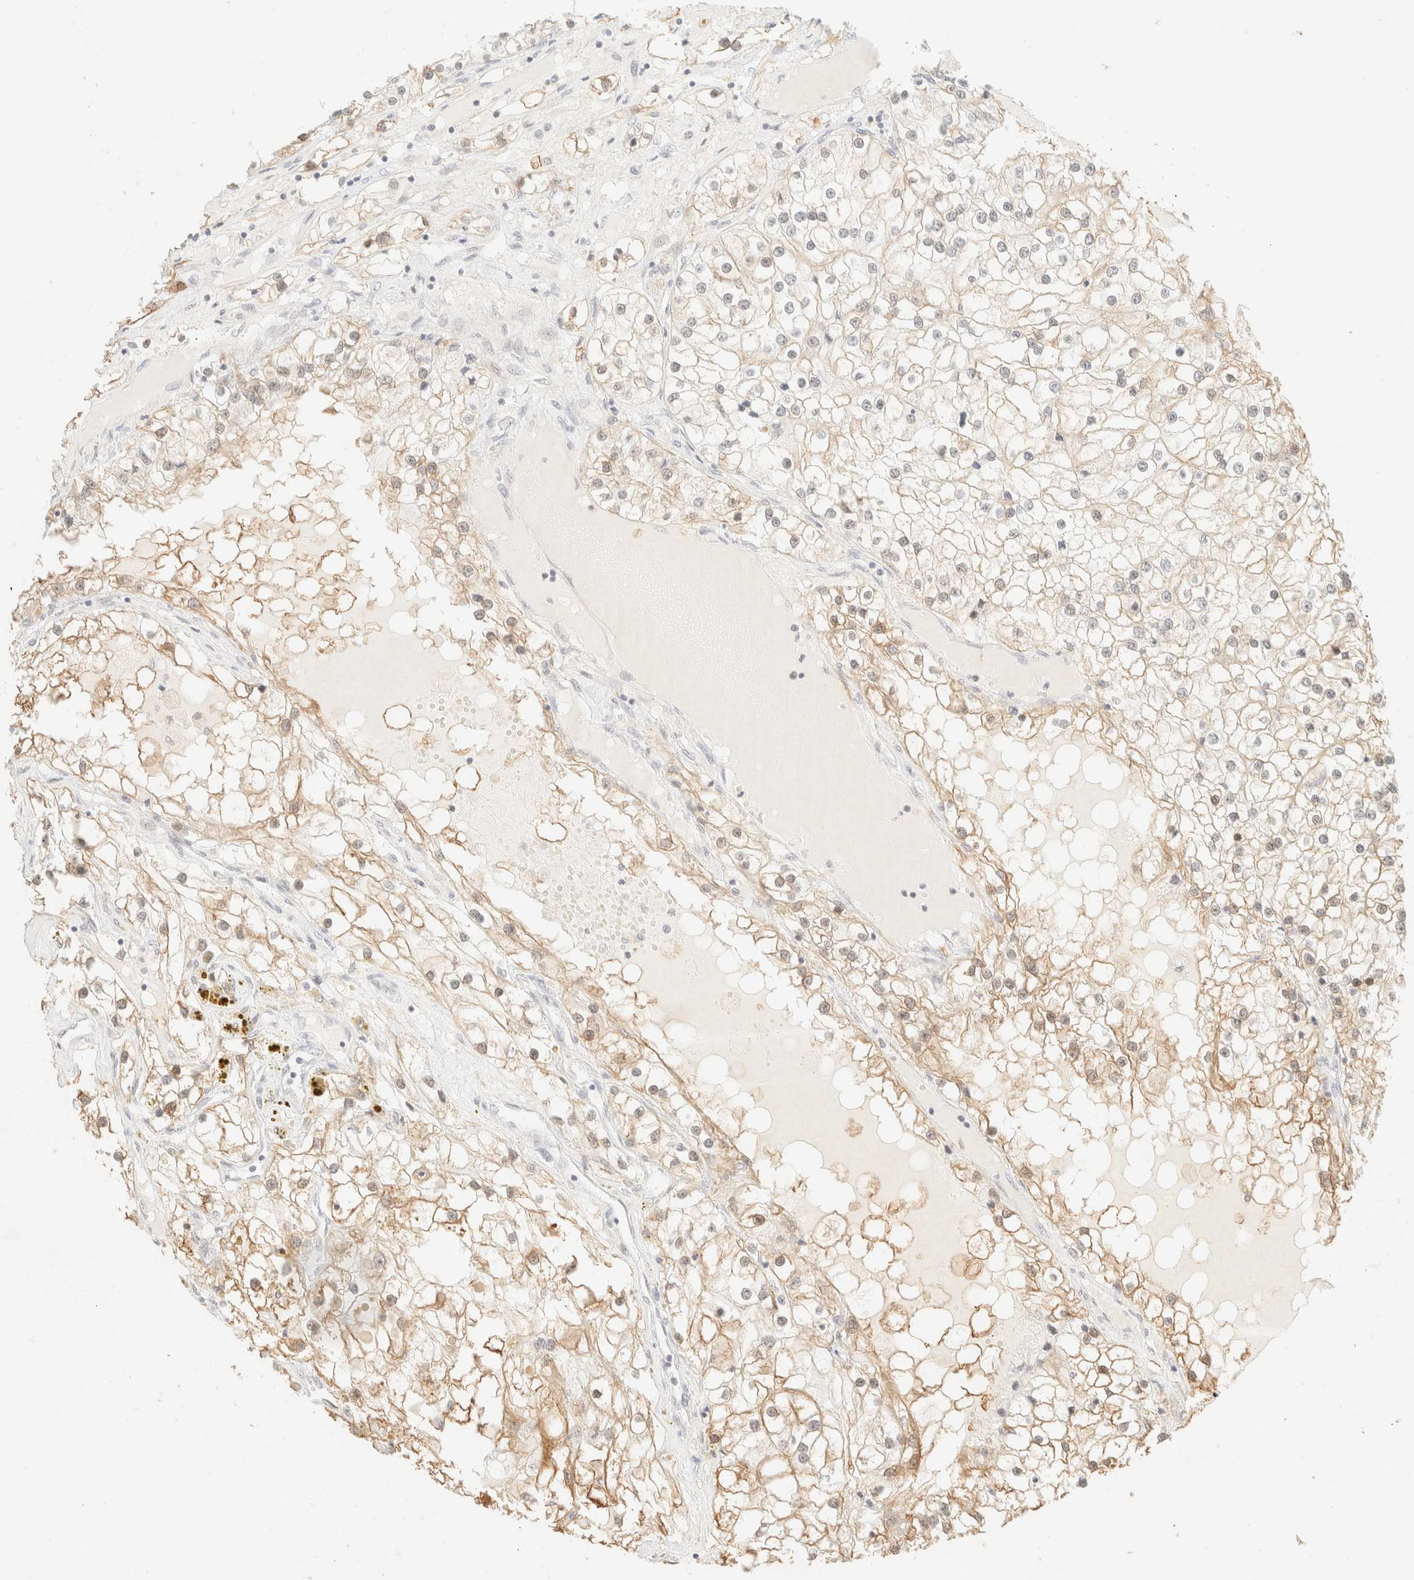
{"staining": {"intensity": "moderate", "quantity": "25%-75%", "location": "cytoplasmic/membranous"}, "tissue": "renal cancer", "cell_type": "Tumor cells", "image_type": "cancer", "snomed": [{"axis": "morphology", "description": "Adenocarcinoma, NOS"}, {"axis": "topography", "description": "Kidney"}], "caption": "Renal adenocarcinoma was stained to show a protein in brown. There is medium levels of moderate cytoplasmic/membranous staining in approximately 25%-75% of tumor cells.", "gene": "TSR1", "patient": {"sex": "male", "age": 68}}